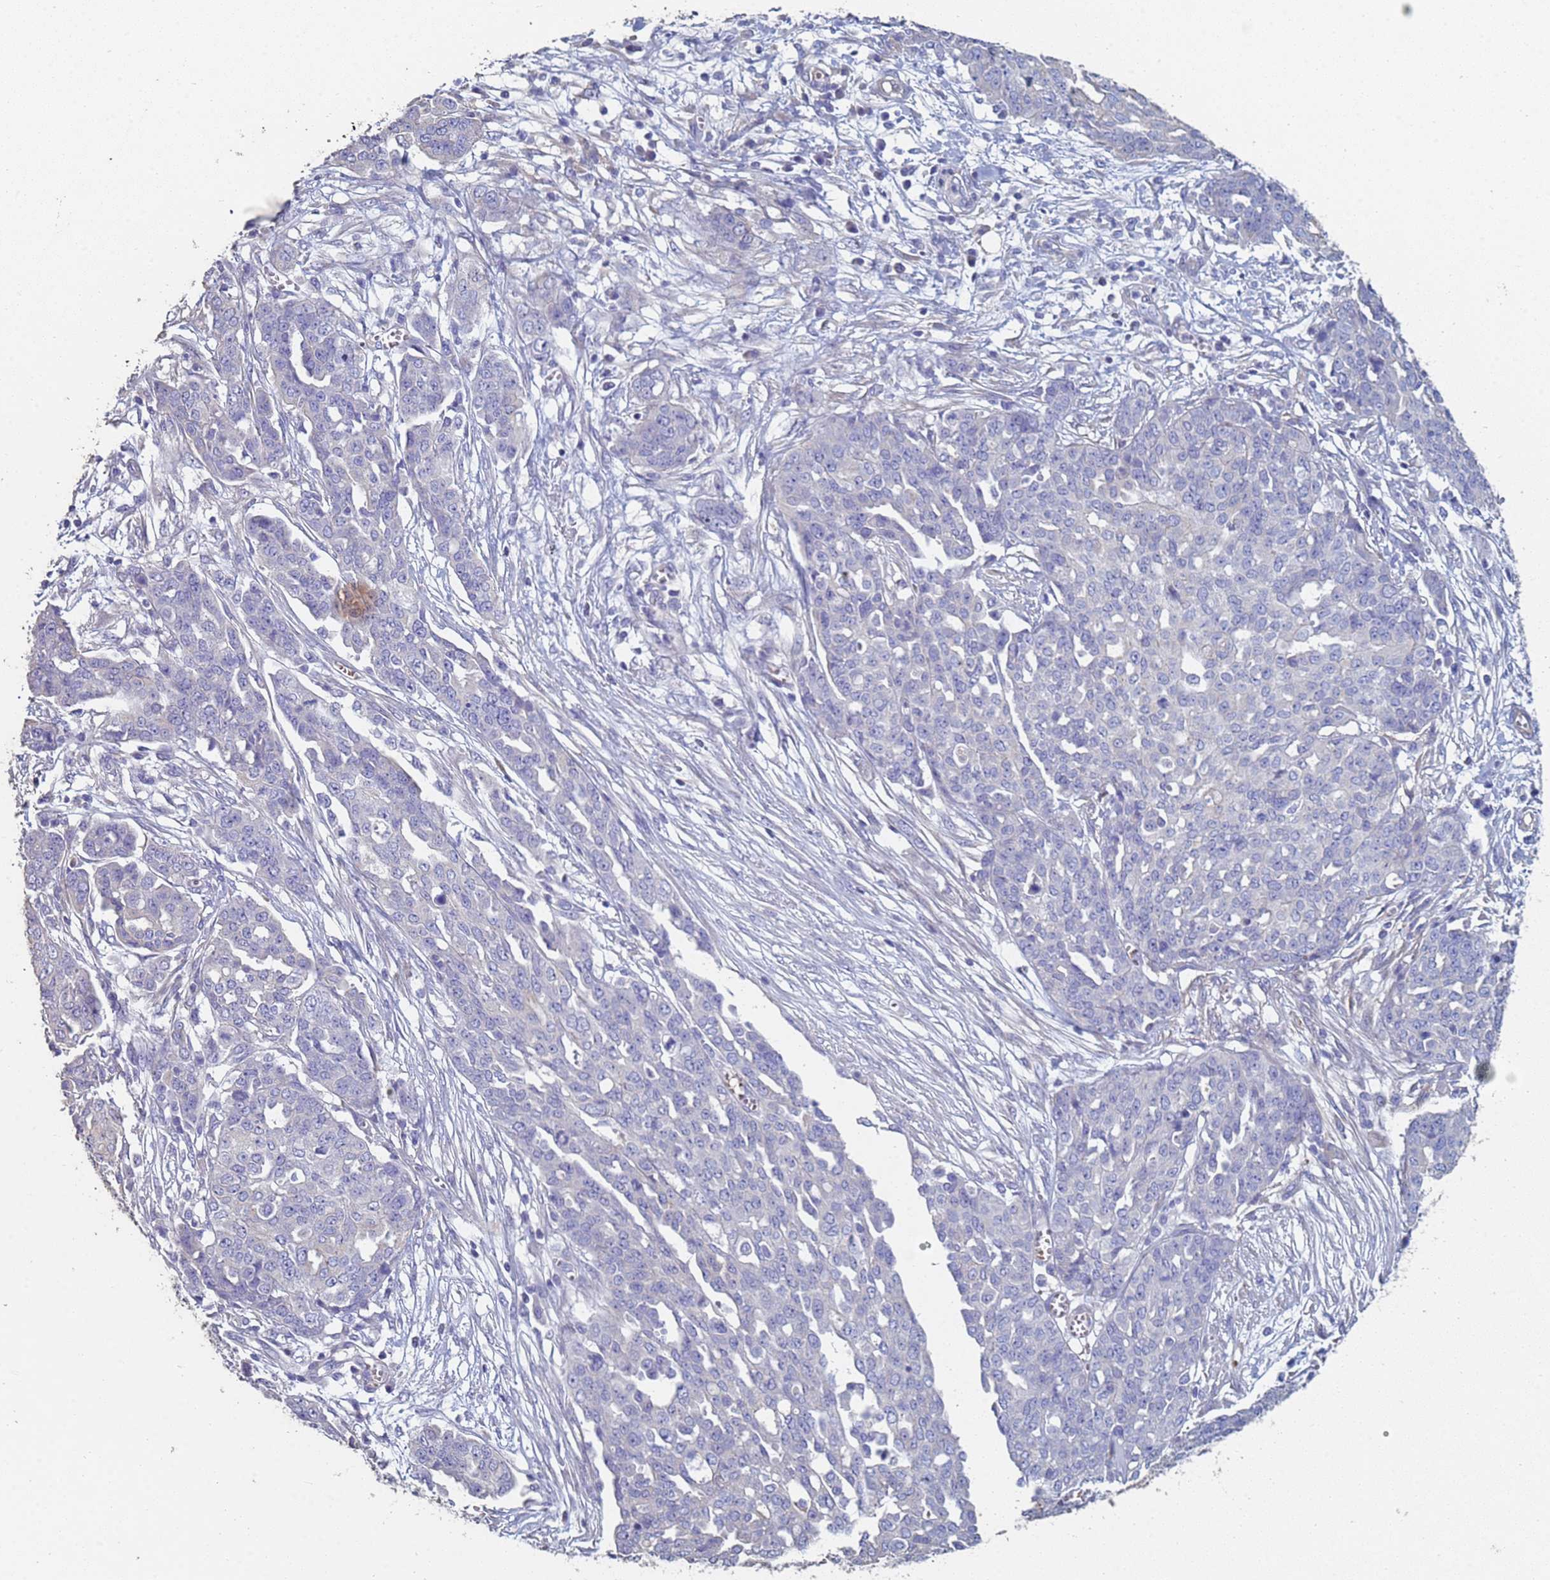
{"staining": {"intensity": "negative", "quantity": "none", "location": "none"}, "tissue": "ovarian cancer", "cell_type": "Tumor cells", "image_type": "cancer", "snomed": [{"axis": "morphology", "description": "Cystadenocarcinoma, serous, NOS"}, {"axis": "topography", "description": "Soft tissue"}, {"axis": "topography", "description": "Ovary"}], "caption": "Serous cystadenocarcinoma (ovarian) stained for a protein using immunohistochemistry reveals no positivity tumor cells.", "gene": "ABCA8", "patient": {"sex": "female", "age": 57}}